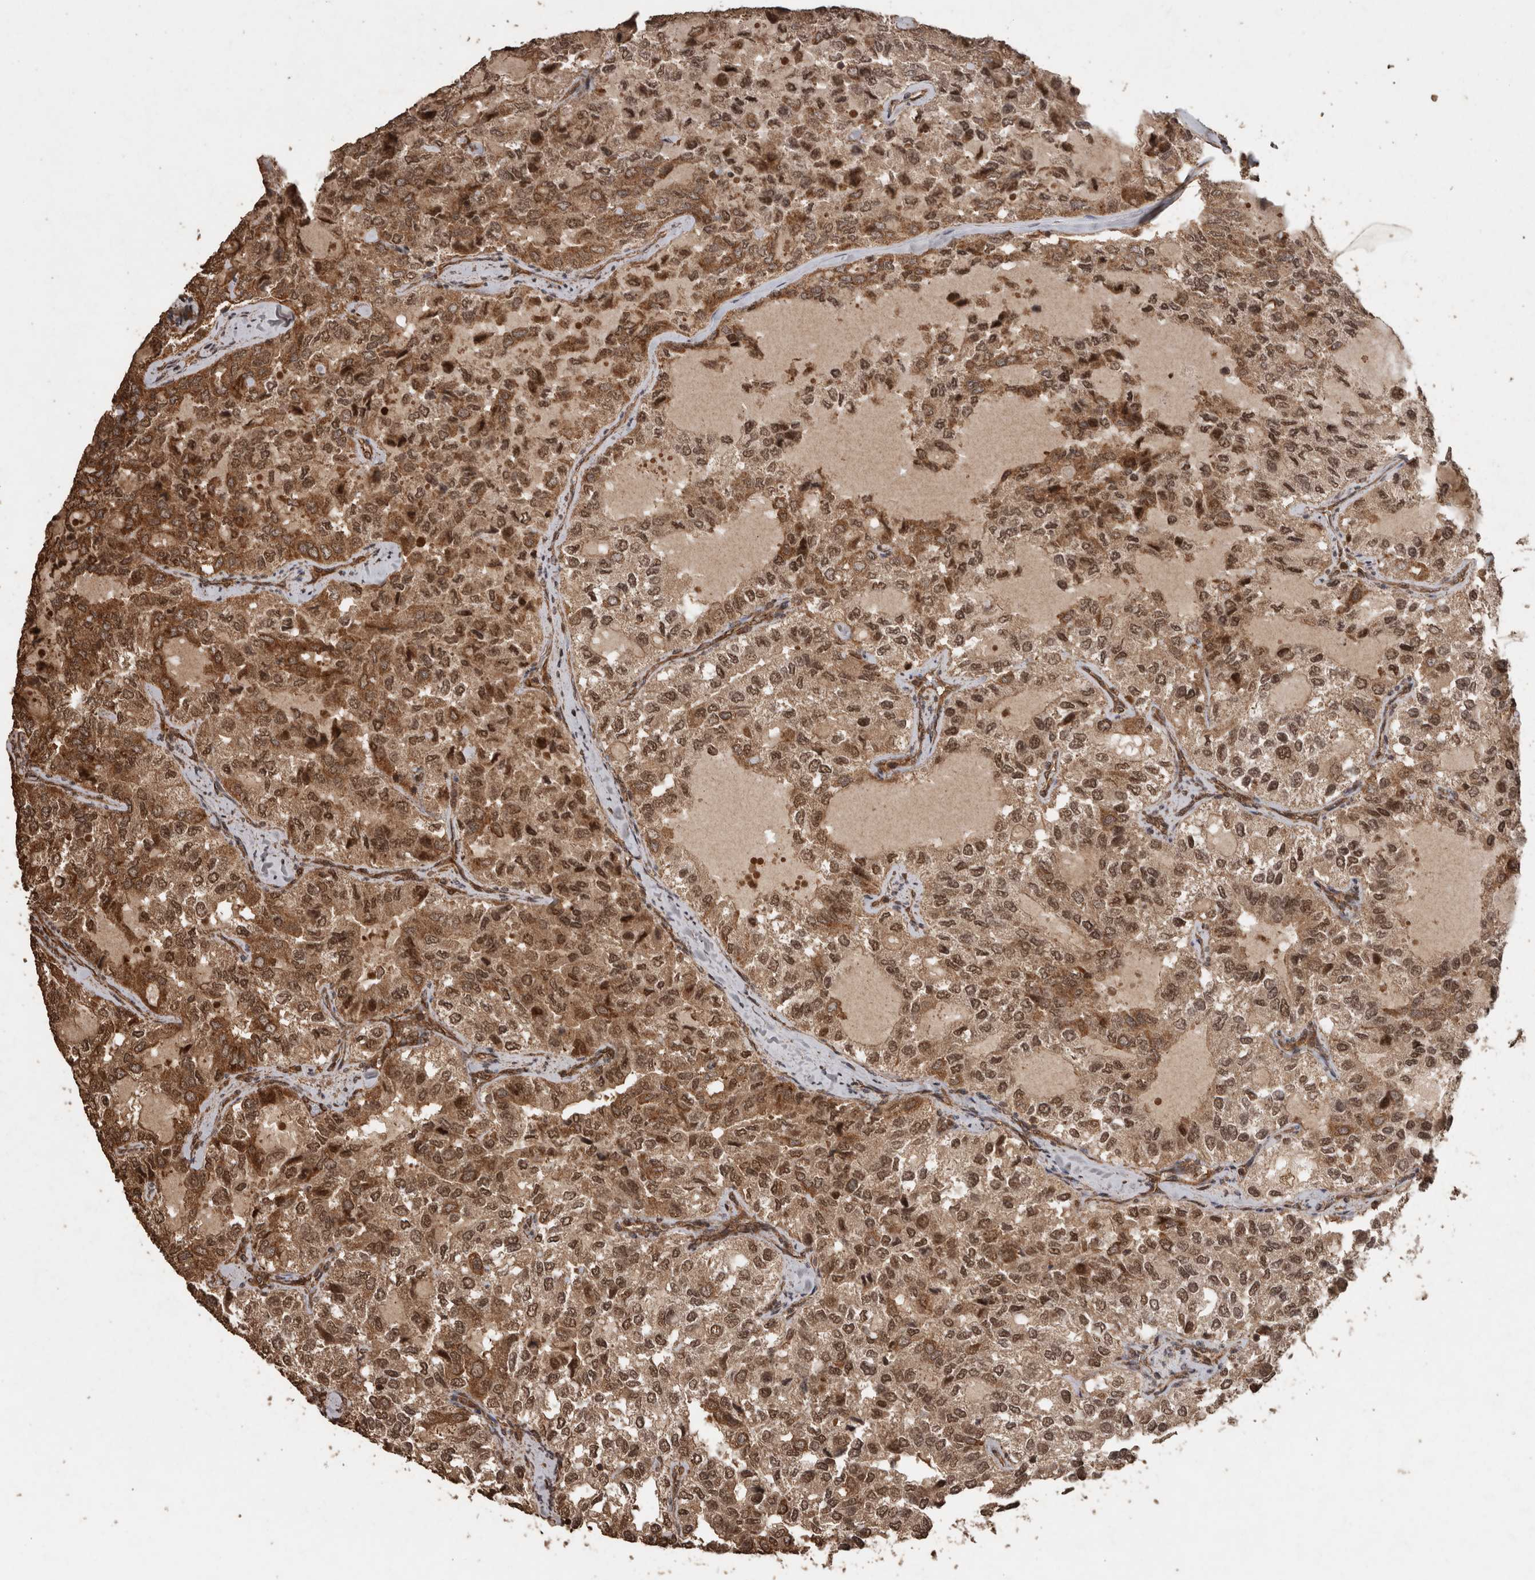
{"staining": {"intensity": "moderate", "quantity": ">75%", "location": "cytoplasmic/membranous,nuclear"}, "tissue": "thyroid cancer", "cell_type": "Tumor cells", "image_type": "cancer", "snomed": [{"axis": "morphology", "description": "Follicular adenoma carcinoma, NOS"}, {"axis": "topography", "description": "Thyroid gland"}], "caption": "DAB immunohistochemical staining of thyroid cancer exhibits moderate cytoplasmic/membranous and nuclear protein positivity in approximately >75% of tumor cells.", "gene": "PINK1", "patient": {"sex": "male", "age": 75}}